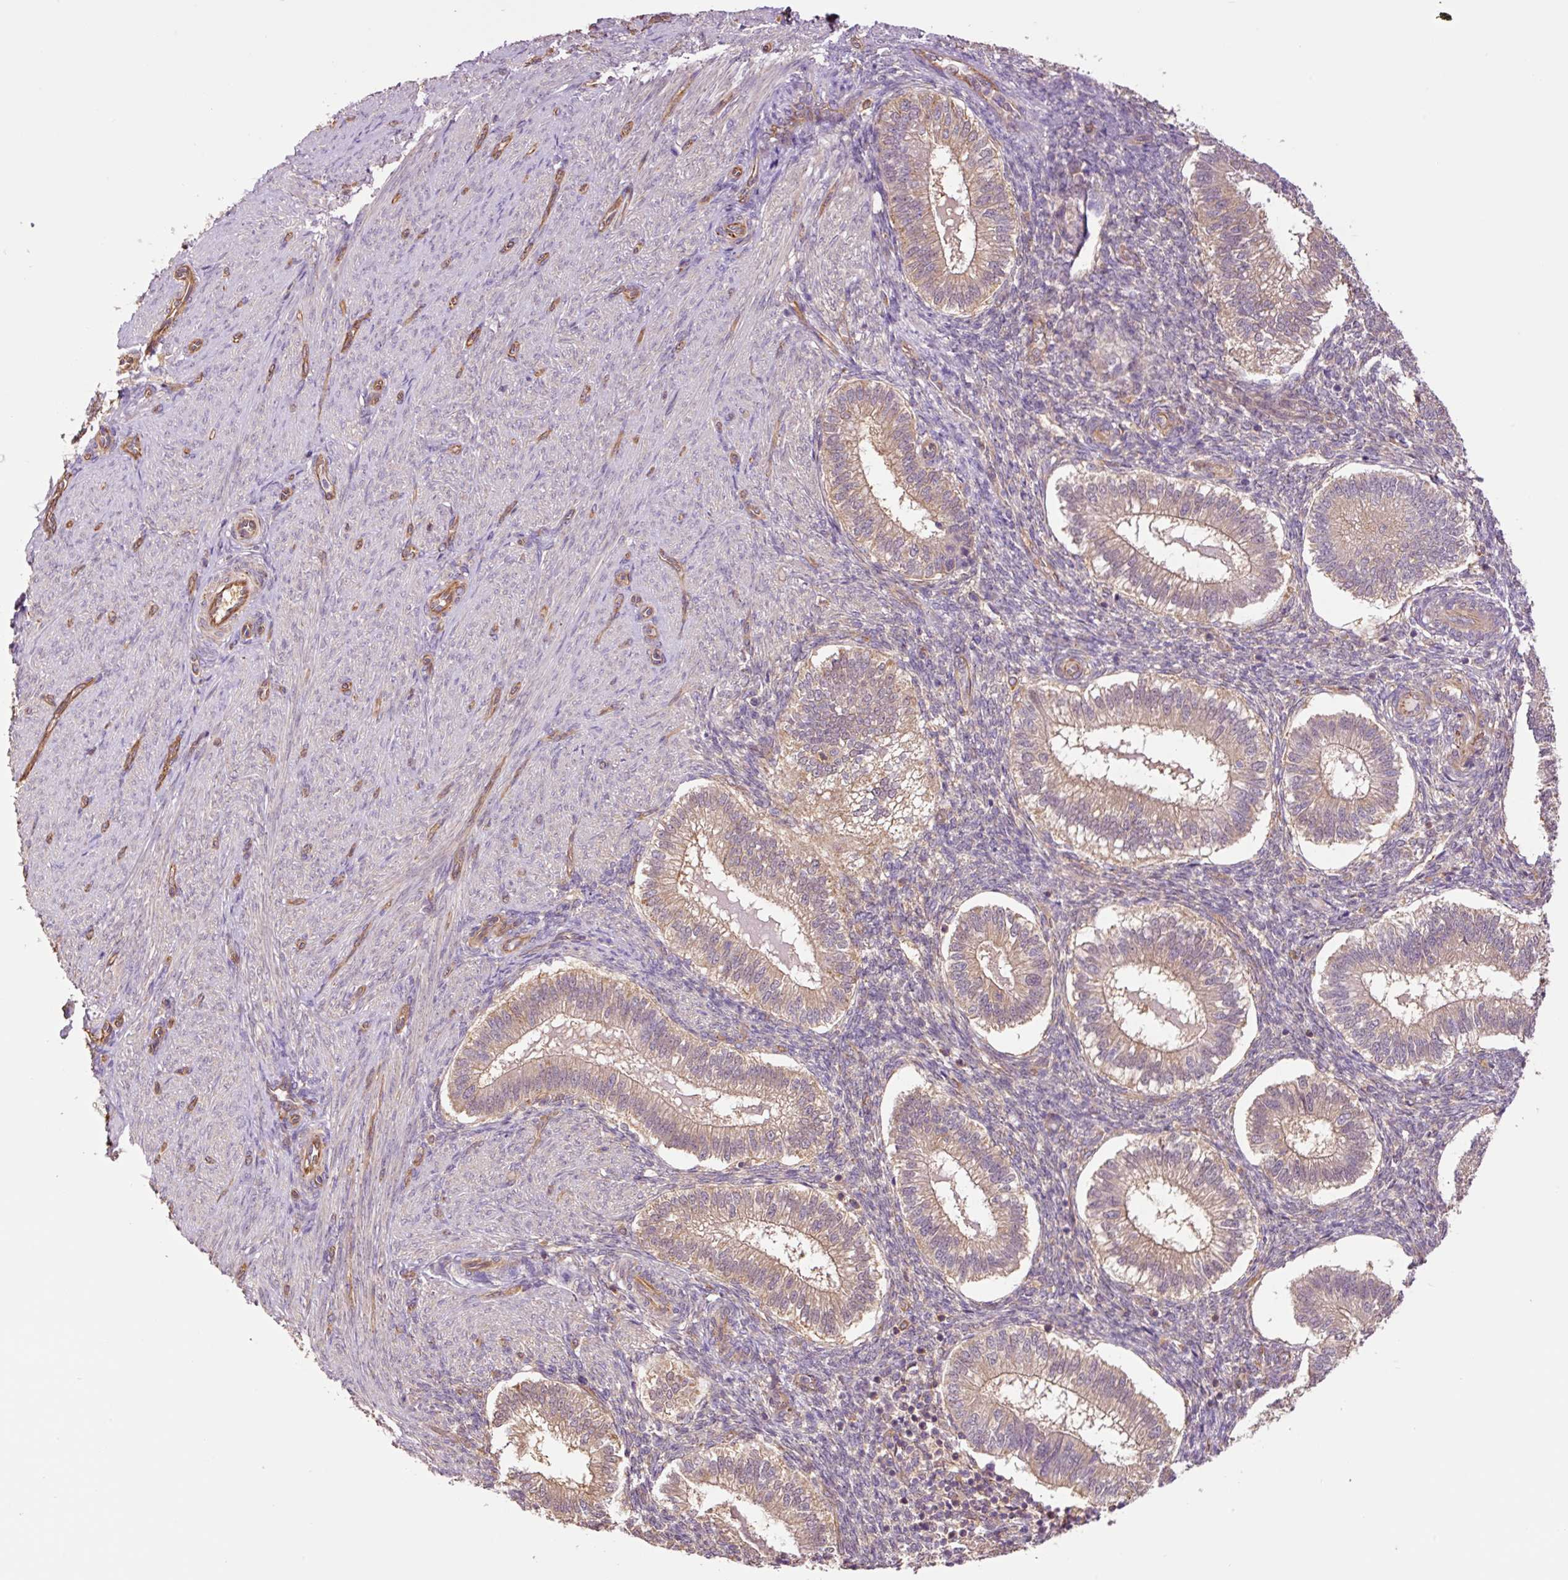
{"staining": {"intensity": "weak", "quantity": "<25%", "location": "cytoplasmic/membranous"}, "tissue": "endometrium", "cell_type": "Cells in endometrial stroma", "image_type": "normal", "snomed": [{"axis": "morphology", "description": "Normal tissue, NOS"}, {"axis": "topography", "description": "Endometrium"}], "caption": "Histopathology image shows no significant protein positivity in cells in endometrial stroma of unremarkable endometrium. (DAB (3,3'-diaminobenzidine) immunohistochemistry (IHC) with hematoxylin counter stain).", "gene": "PCK2", "patient": {"sex": "female", "age": 25}}